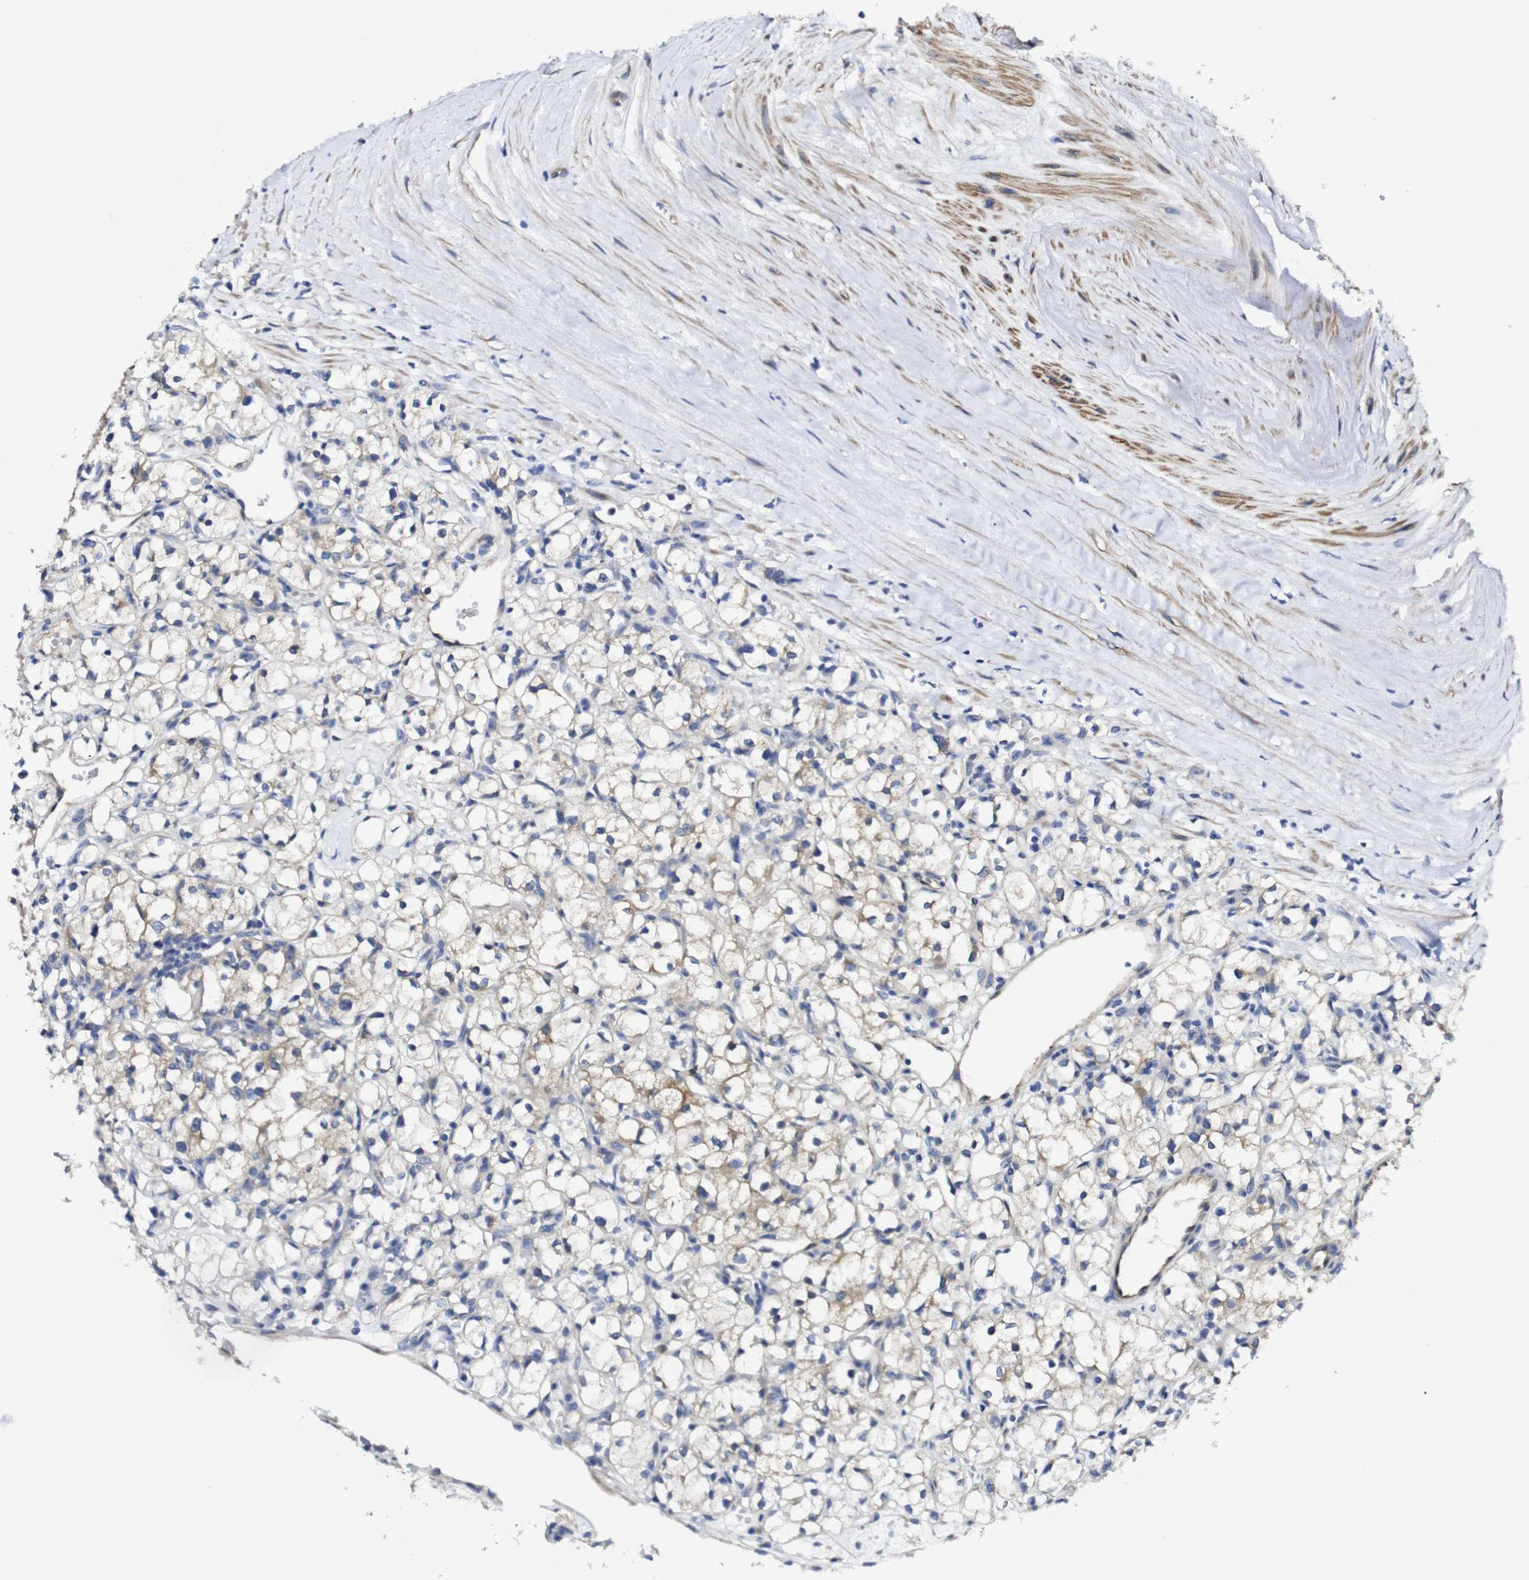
{"staining": {"intensity": "weak", "quantity": "25%-75%", "location": "cytoplasmic/membranous"}, "tissue": "renal cancer", "cell_type": "Tumor cells", "image_type": "cancer", "snomed": [{"axis": "morphology", "description": "Adenocarcinoma, NOS"}, {"axis": "topography", "description": "Kidney"}], "caption": "Protein staining of adenocarcinoma (renal) tissue shows weak cytoplasmic/membranous staining in approximately 25%-75% of tumor cells.", "gene": "DDRGK1", "patient": {"sex": "male", "age": 56}}